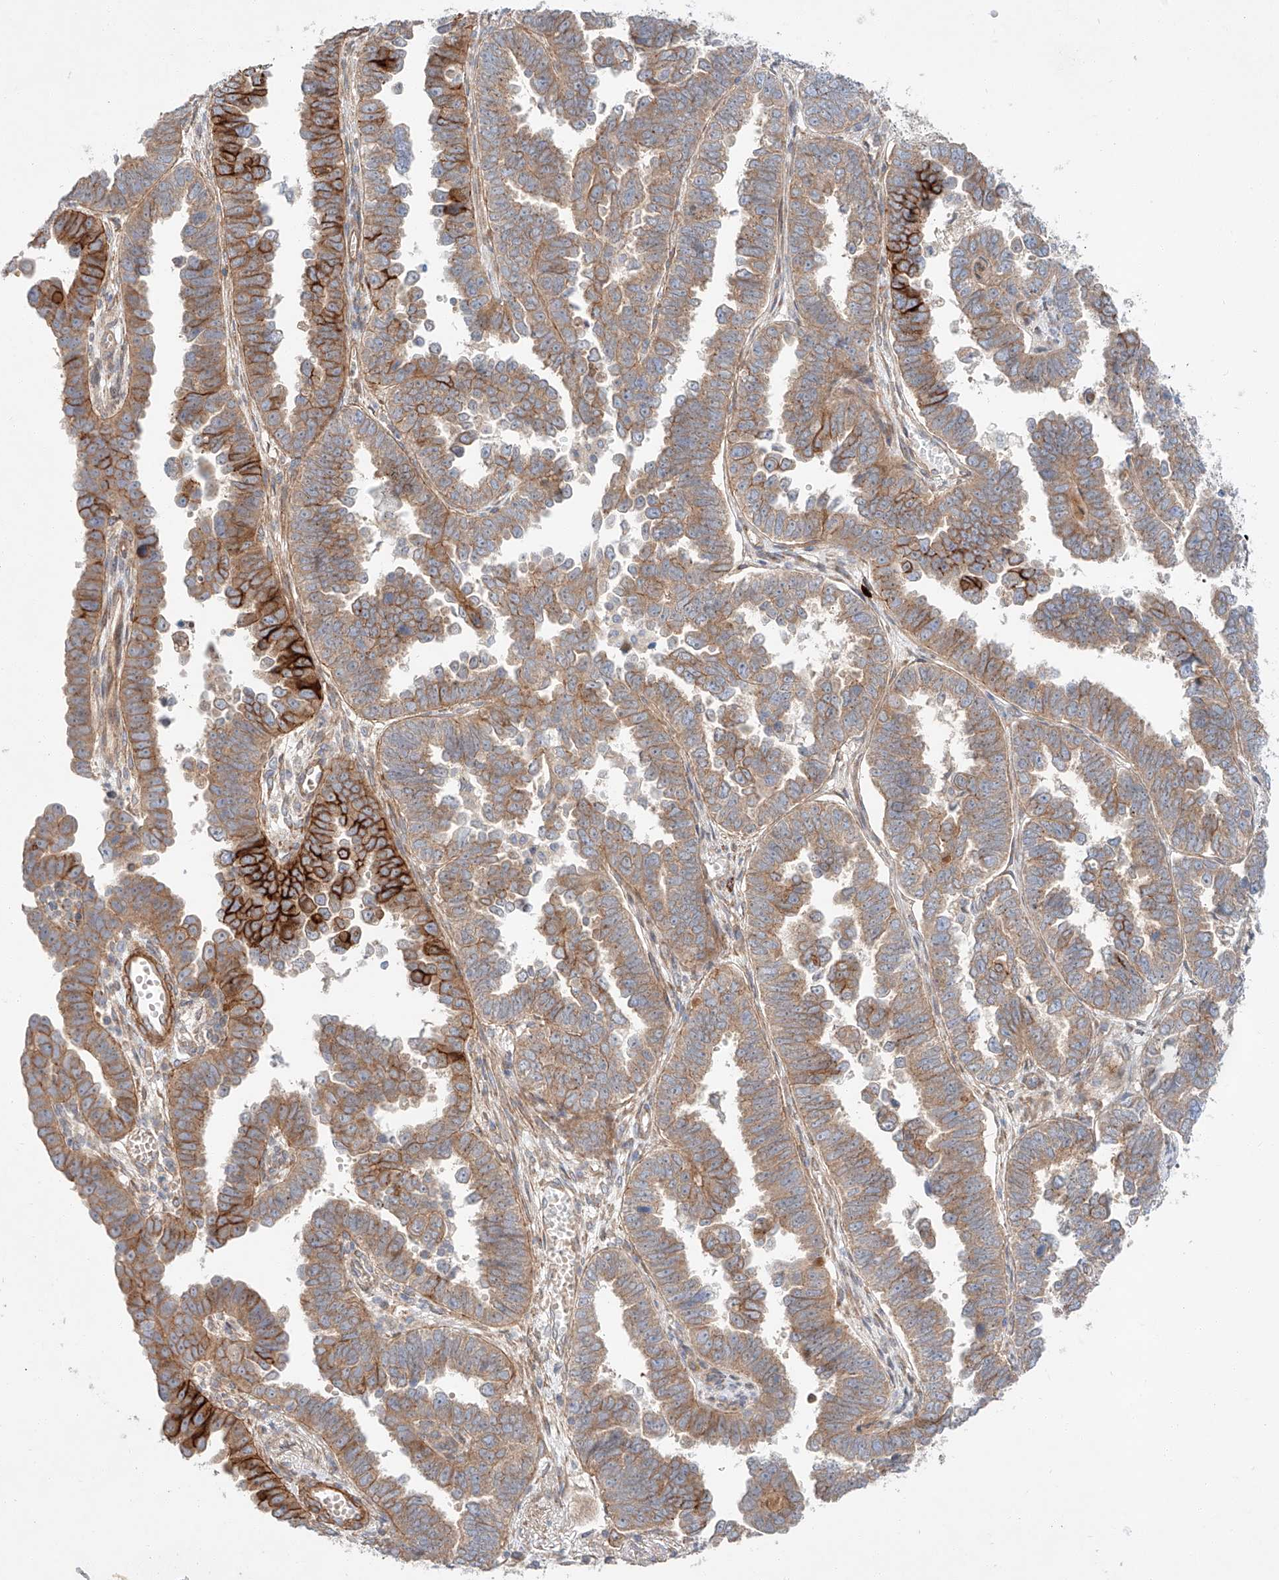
{"staining": {"intensity": "strong", "quantity": "25%-75%", "location": "cytoplasmic/membranous"}, "tissue": "endometrial cancer", "cell_type": "Tumor cells", "image_type": "cancer", "snomed": [{"axis": "morphology", "description": "Adenocarcinoma, NOS"}, {"axis": "topography", "description": "Endometrium"}], "caption": "Immunohistochemistry staining of endometrial cancer (adenocarcinoma), which demonstrates high levels of strong cytoplasmic/membranous expression in about 25%-75% of tumor cells indicating strong cytoplasmic/membranous protein staining. The staining was performed using DAB (brown) for protein detection and nuclei were counterstained in hematoxylin (blue).", "gene": "MINDY4", "patient": {"sex": "female", "age": 75}}